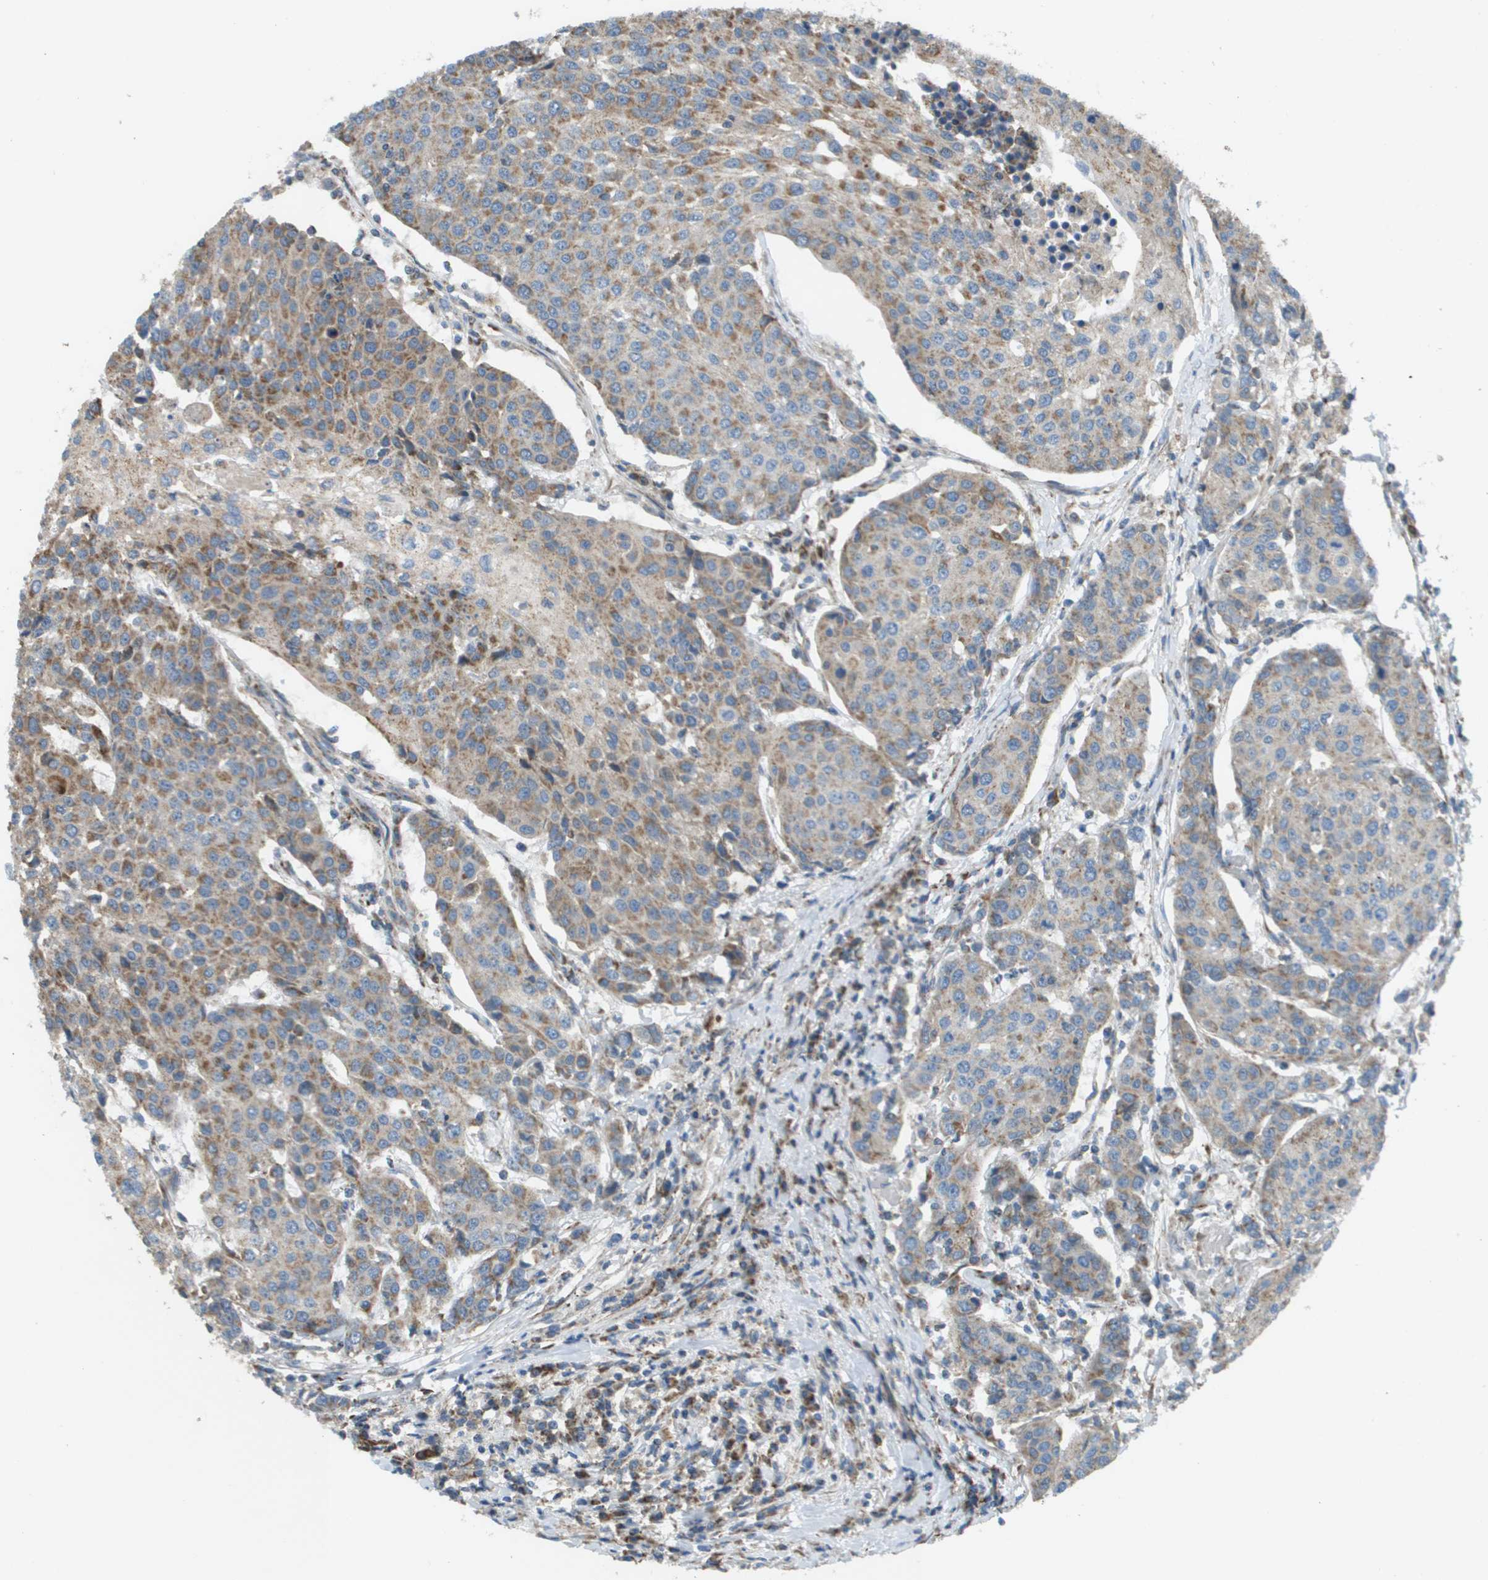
{"staining": {"intensity": "moderate", "quantity": ">75%", "location": "cytoplasmic/membranous"}, "tissue": "urothelial cancer", "cell_type": "Tumor cells", "image_type": "cancer", "snomed": [{"axis": "morphology", "description": "Urothelial carcinoma, High grade"}, {"axis": "topography", "description": "Urinary bladder"}], "caption": "Immunohistochemical staining of urothelial cancer reveals medium levels of moderate cytoplasmic/membranous staining in approximately >75% of tumor cells.", "gene": "NRK", "patient": {"sex": "female", "age": 85}}